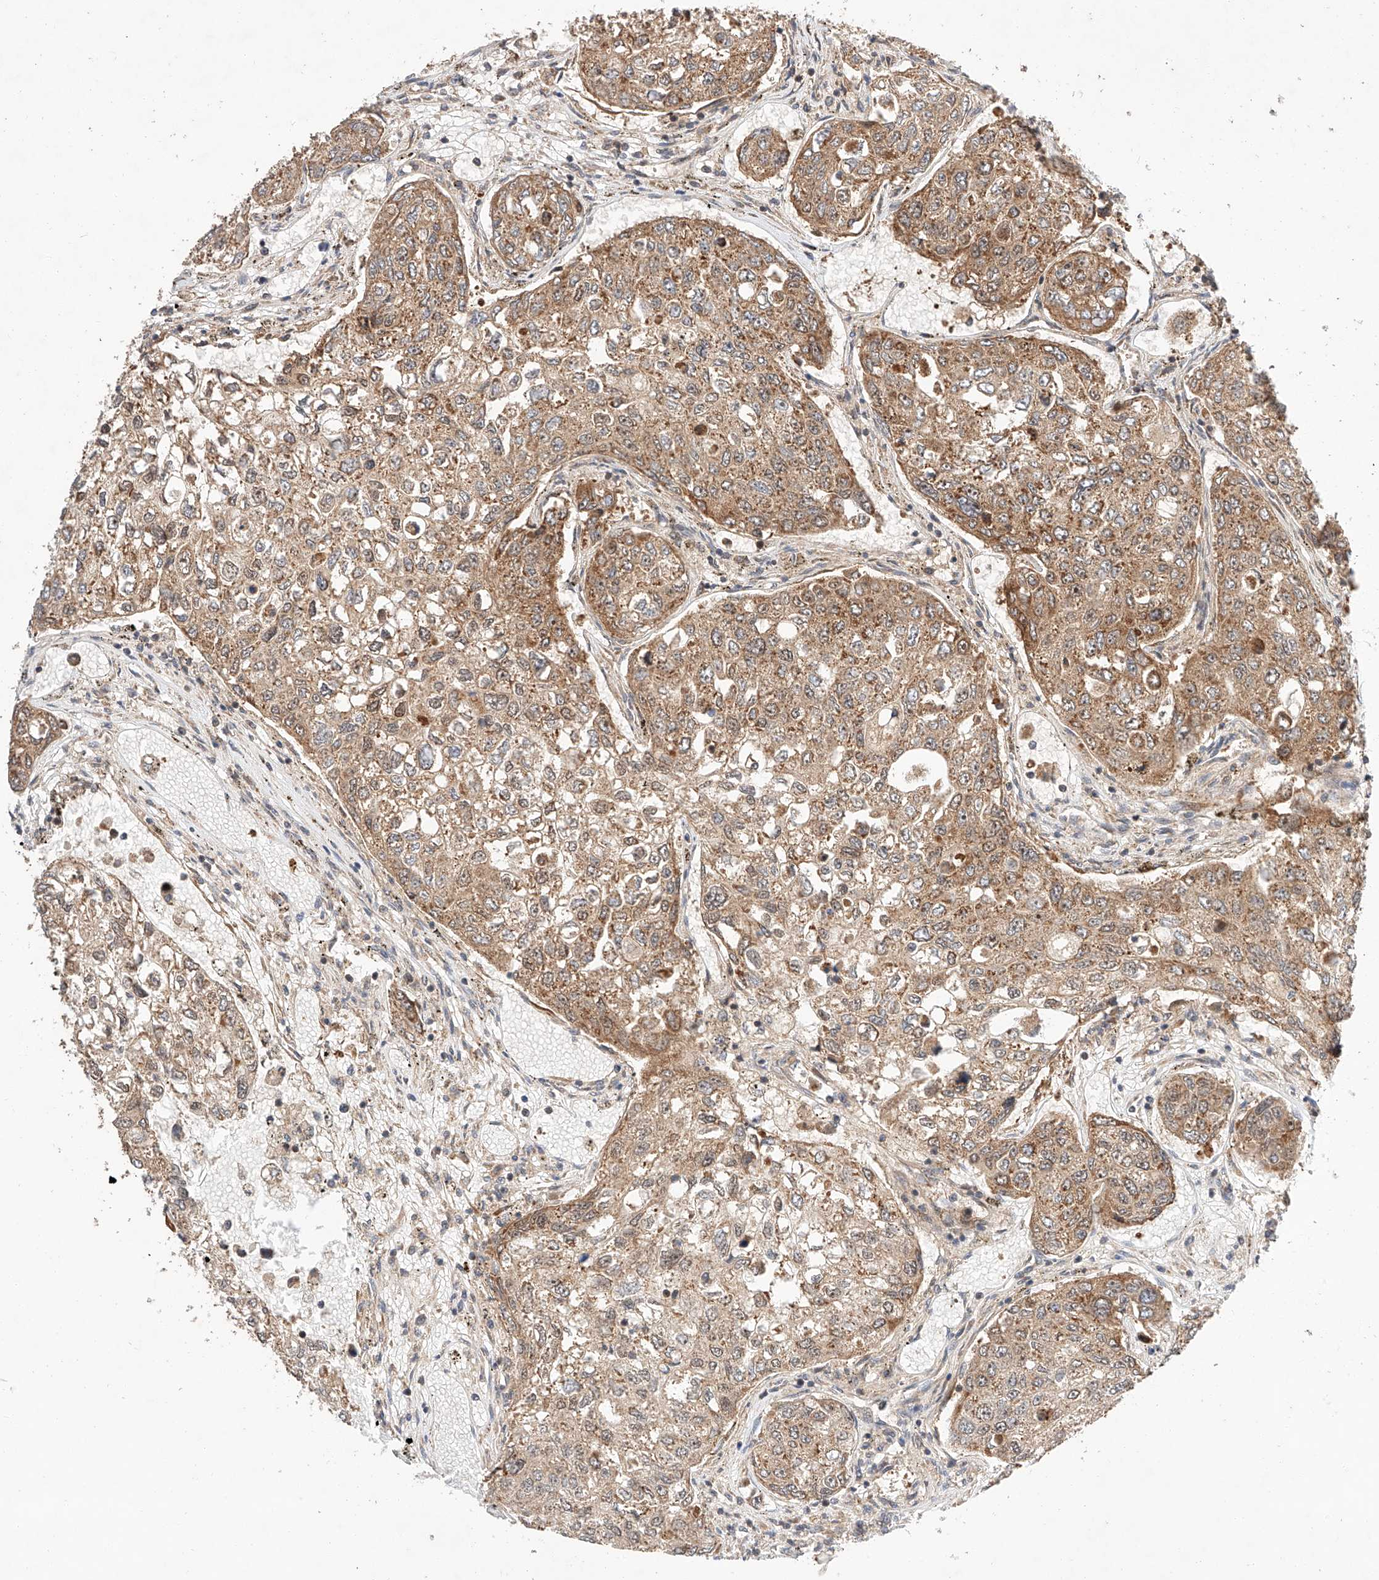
{"staining": {"intensity": "moderate", "quantity": ">75%", "location": "cytoplasmic/membranous"}, "tissue": "urothelial cancer", "cell_type": "Tumor cells", "image_type": "cancer", "snomed": [{"axis": "morphology", "description": "Urothelial carcinoma, High grade"}, {"axis": "topography", "description": "Lymph node"}, {"axis": "topography", "description": "Urinary bladder"}], "caption": "Tumor cells exhibit medium levels of moderate cytoplasmic/membranous staining in approximately >75% of cells in human urothelial cancer. The staining was performed using DAB (3,3'-diaminobenzidine) to visualize the protein expression in brown, while the nuclei were stained in blue with hematoxylin (Magnification: 20x).", "gene": "RAB23", "patient": {"sex": "male", "age": 51}}